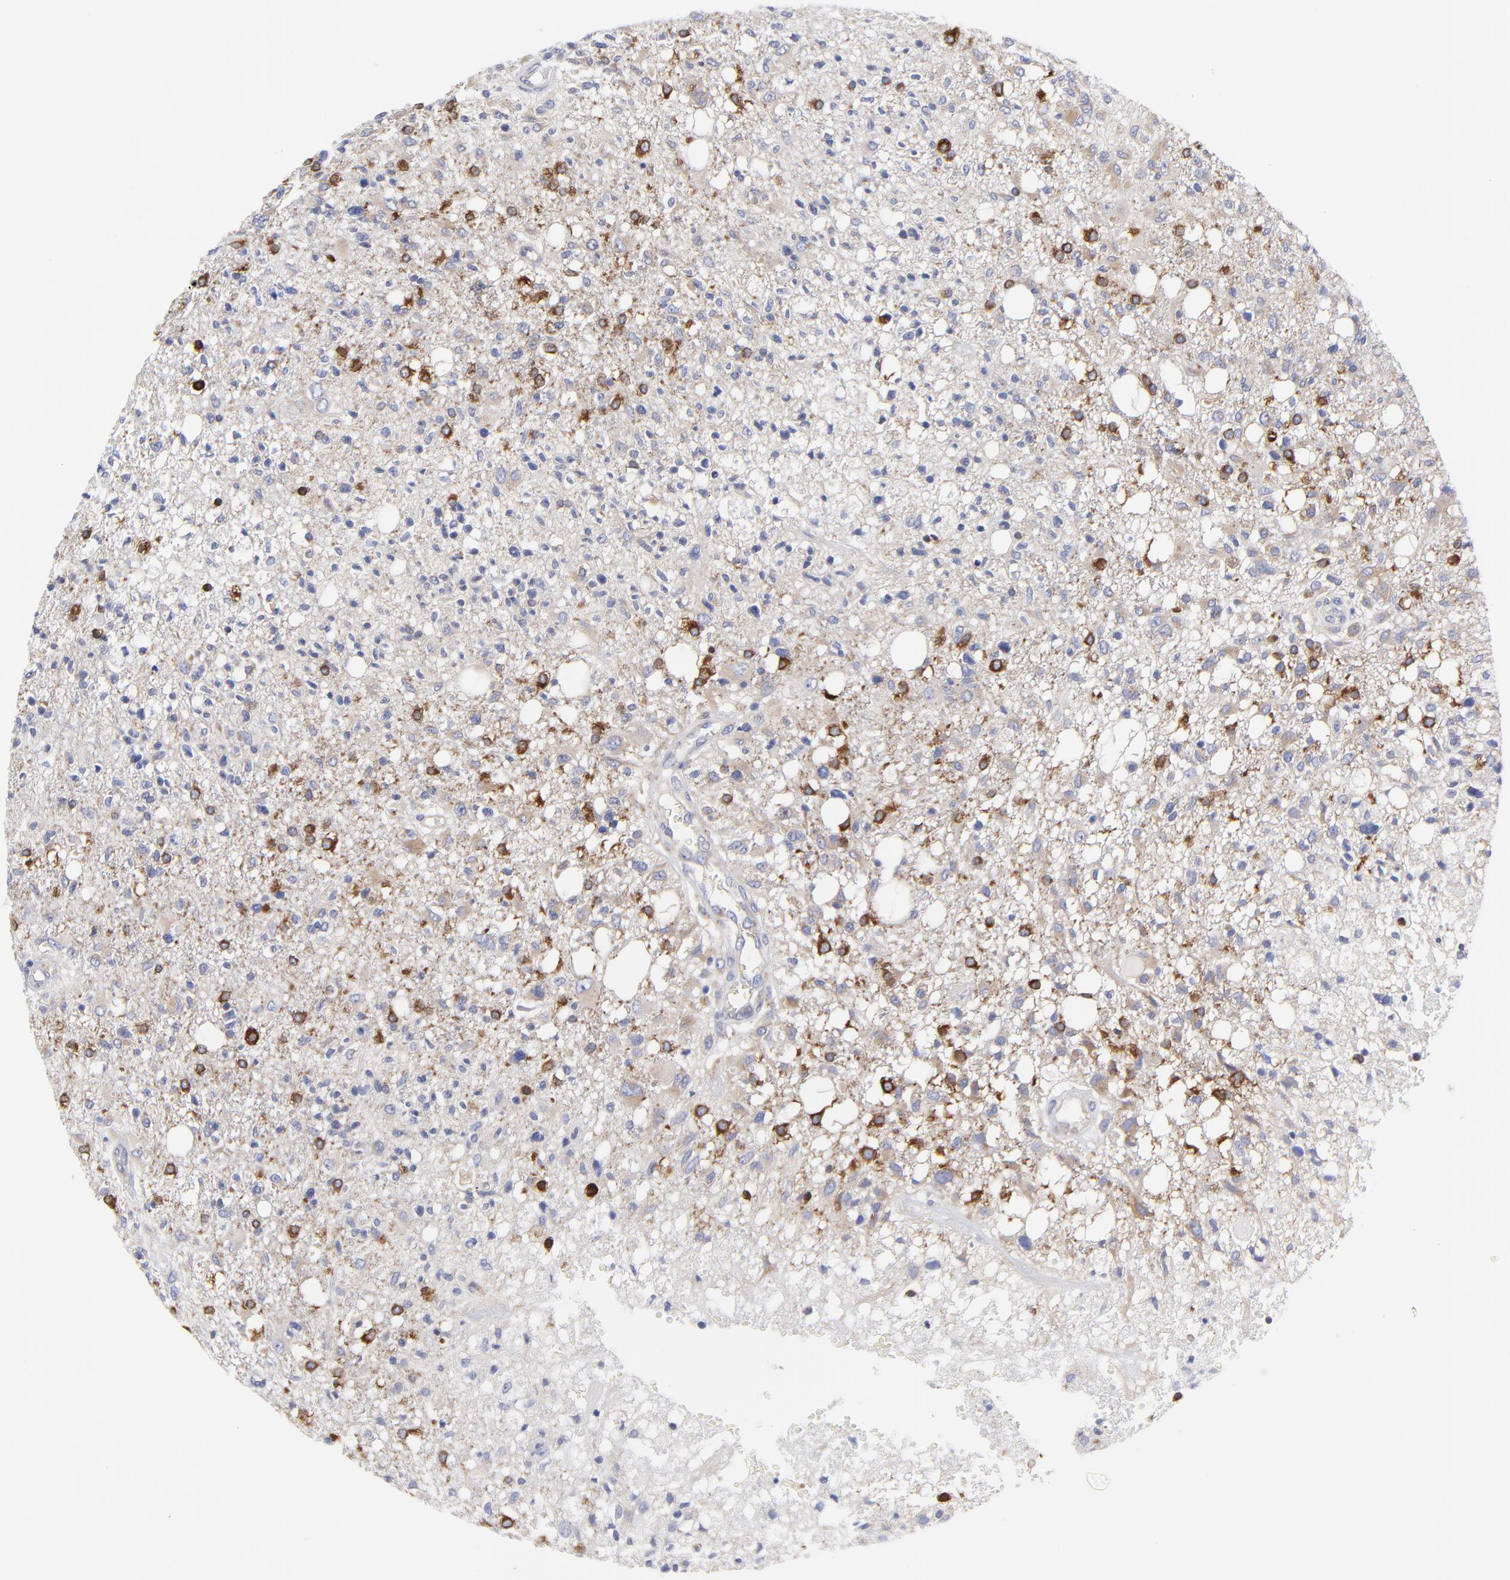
{"staining": {"intensity": "moderate", "quantity": "<25%", "location": "cytoplasmic/membranous"}, "tissue": "glioma", "cell_type": "Tumor cells", "image_type": "cancer", "snomed": [{"axis": "morphology", "description": "Glioma, malignant, High grade"}, {"axis": "topography", "description": "Cerebral cortex"}], "caption": "Protein expression analysis of human malignant glioma (high-grade) reveals moderate cytoplasmic/membranous staining in approximately <25% of tumor cells.", "gene": "MOSPD2", "patient": {"sex": "male", "age": 76}}